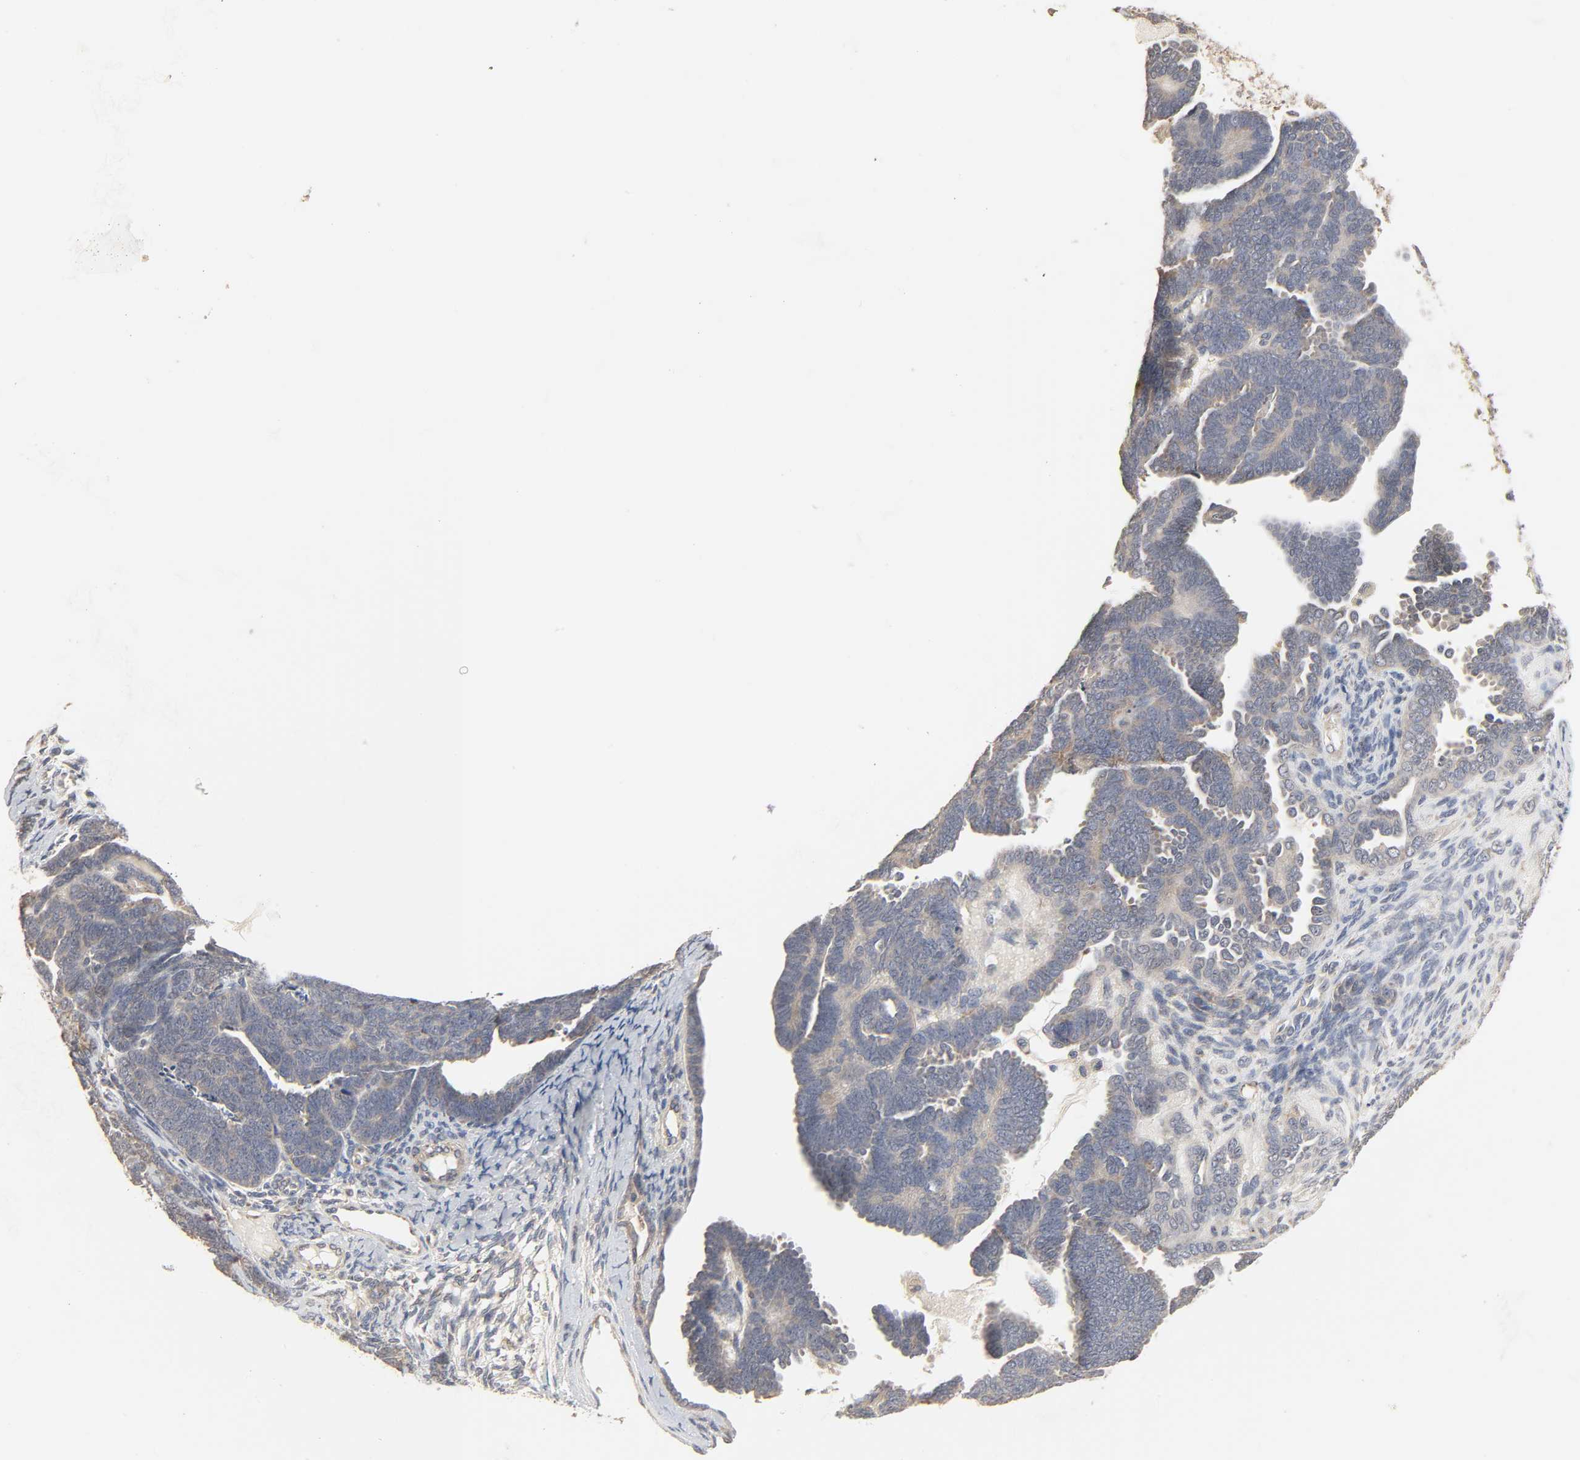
{"staining": {"intensity": "weak", "quantity": ">75%", "location": "cytoplasmic/membranous"}, "tissue": "endometrial cancer", "cell_type": "Tumor cells", "image_type": "cancer", "snomed": [{"axis": "morphology", "description": "Neoplasm, malignant, NOS"}, {"axis": "topography", "description": "Endometrium"}], "caption": "The immunohistochemical stain labels weak cytoplasmic/membranous positivity in tumor cells of malignant neoplasm (endometrial) tissue.", "gene": "CLEC4E", "patient": {"sex": "female", "age": 74}}